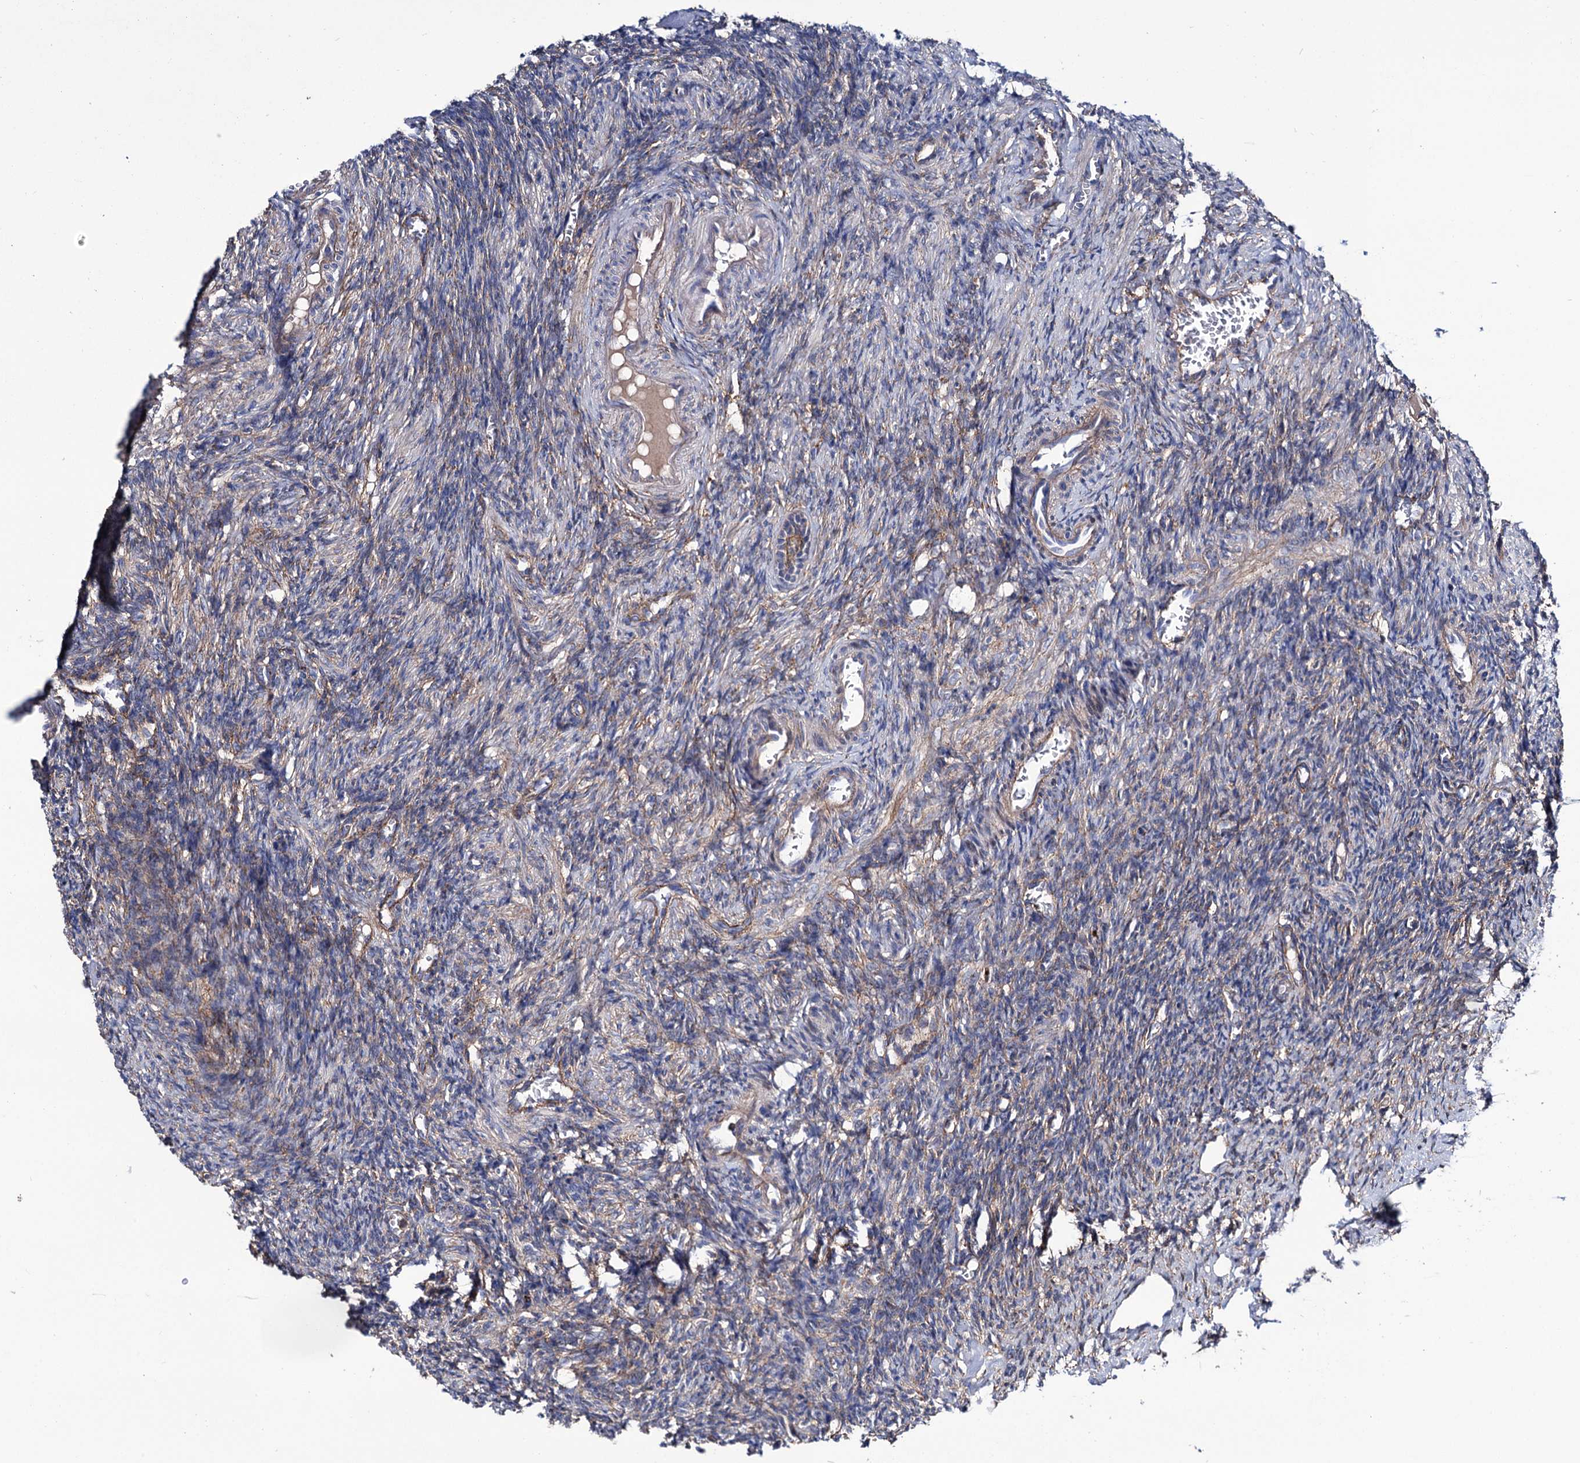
{"staining": {"intensity": "moderate", "quantity": "<25%", "location": "cytoplasmic/membranous"}, "tissue": "ovary", "cell_type": "Ovarian stroma cells", "image_type": "normal", "snomed": [{"axis": "morphology", "description": "Normal tissue, NOS"}, {"axis": "topography", "description": "Ovary"}], "caption": "Immunohistochemistry (IHC) micrograph of benign ovary: human ovary stained using IHC displays low levels of moderate protein expression localized specifically in the cytoplasmic/membranous of ovarian stroma cells, appearing as a cytoplasmic/membranous brown color.", "gene": "DEF6", "patient": {"sex": "female", "age": 27}}